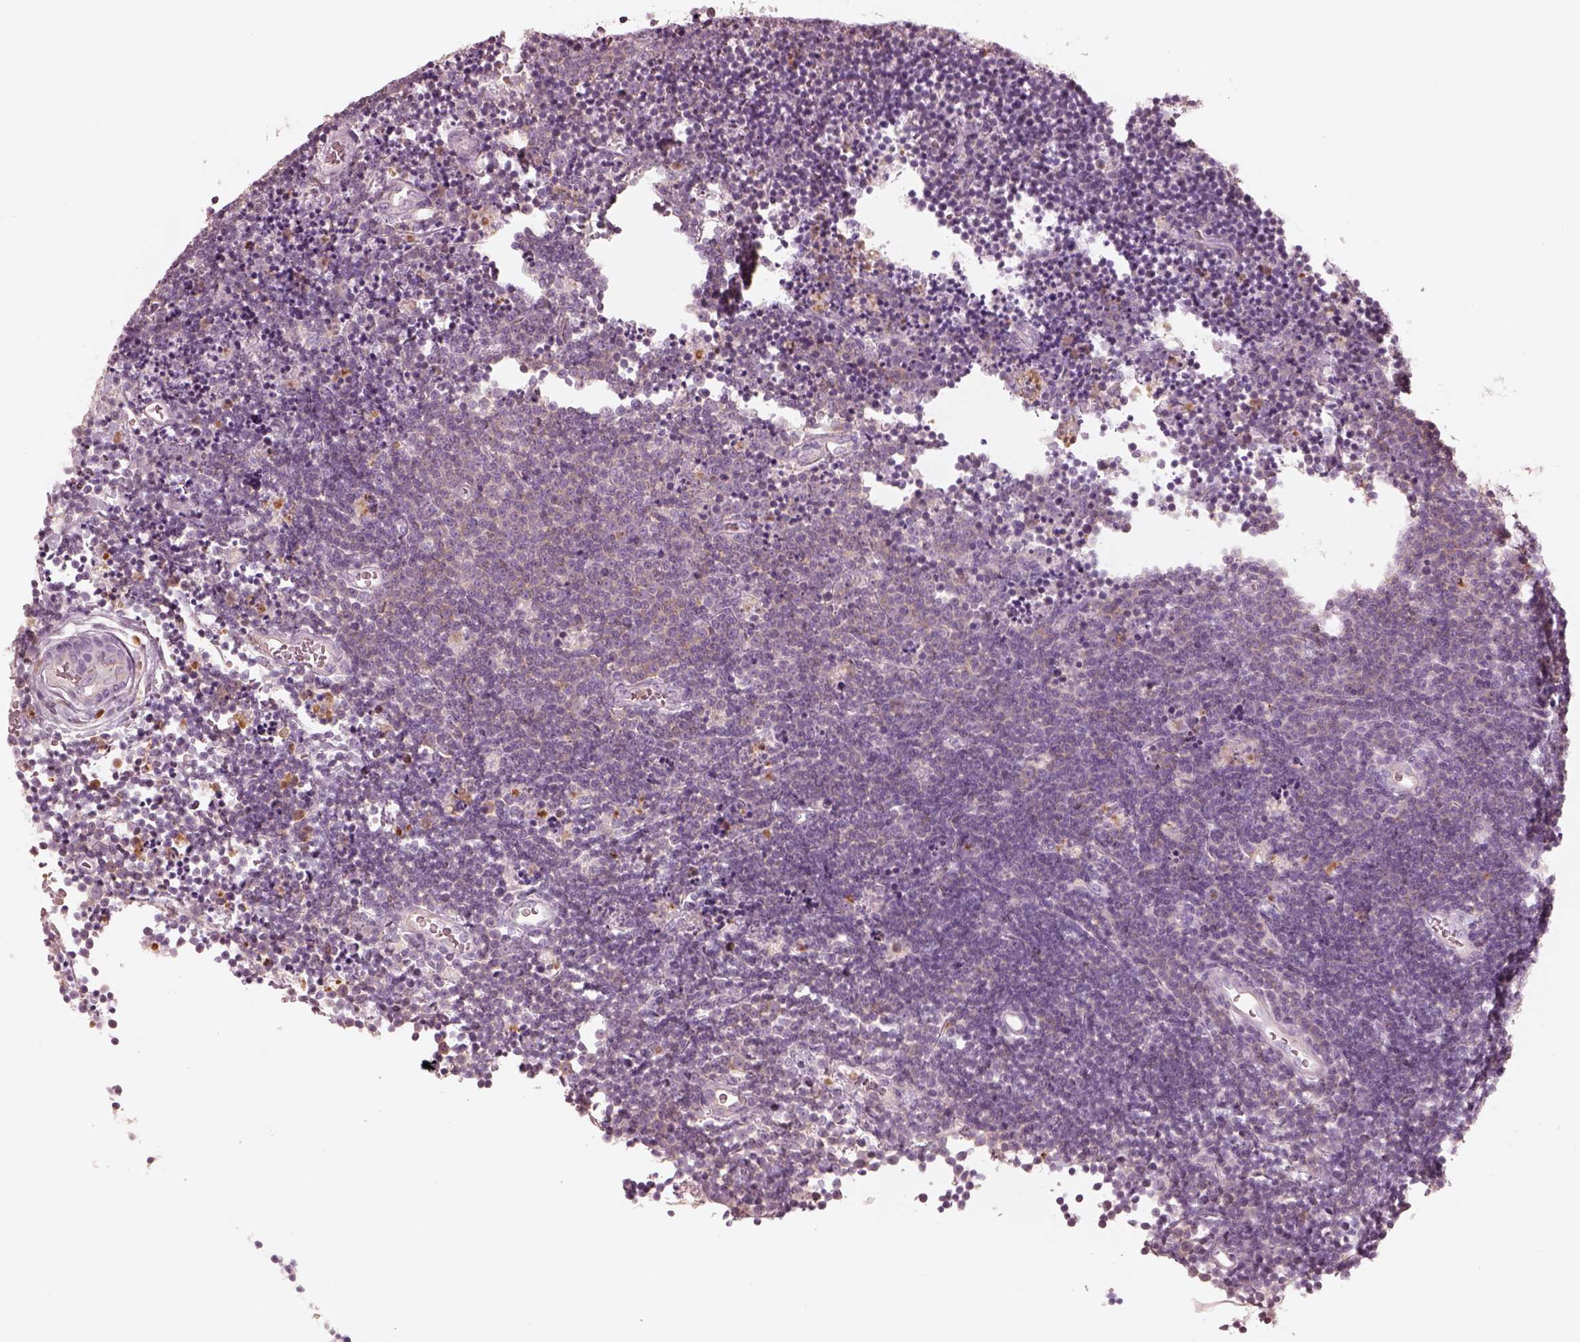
{"staining": {"intensity": "negative", "quantity": "none", "location": "none"}, "tissue": "lymphoma", "cell_type": "Tumor cells", "image_type": "cancer", "snomed": [{"axis": "morphology", "description": "Malignant lymphoma, non-Hodgkin's type, Low grade"}, {"axis": "topography", "description": "Brain"}], "caption": "Photomicrograph shows no significant protein staining in tumor cells of lymphoma. (DAB IHC with hematoxylin counter stain).", "gene": "GPRIN1", "patient": {"sex": "female", "age": 66}}